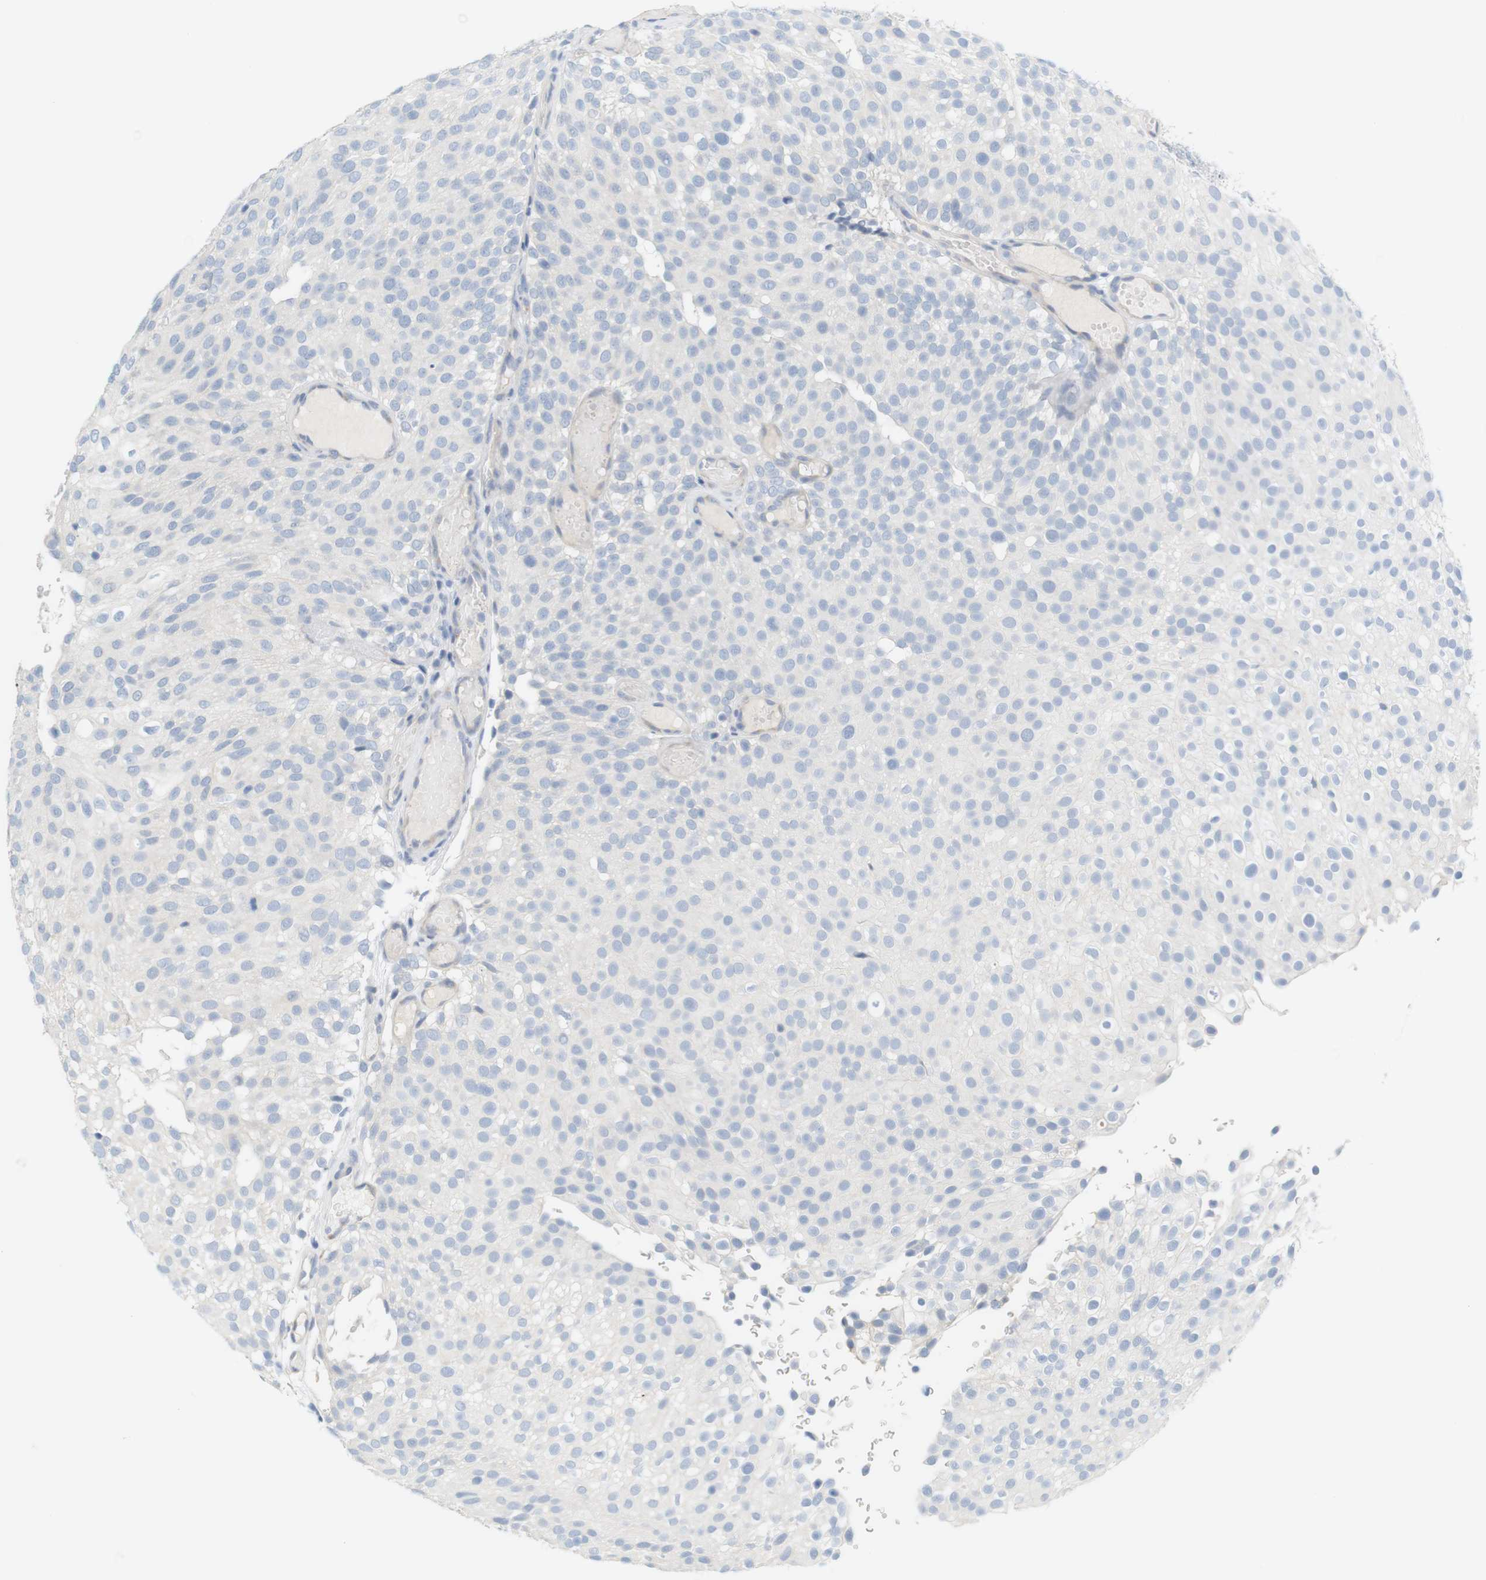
{"staining": {"intensity": "negative", "quantity": "none", "location": "none"}, "tissue": "urothelial cancer", "cell_type": "Tumor cells", "image_type": "cancer", "snomed": [{"axis": "morphology", "description": "Urothelial carcinoma, Low grade"}, {"axis": "topography", "description": "Urinary bladder"}], "caption": "Immunohistochemistry (IHC) image of urothelial cancer stained for a protein (brown), which shows no positivity in tumor cells.", "gene": "RGS9", "patient": {"sex": "male", "age": 78}}